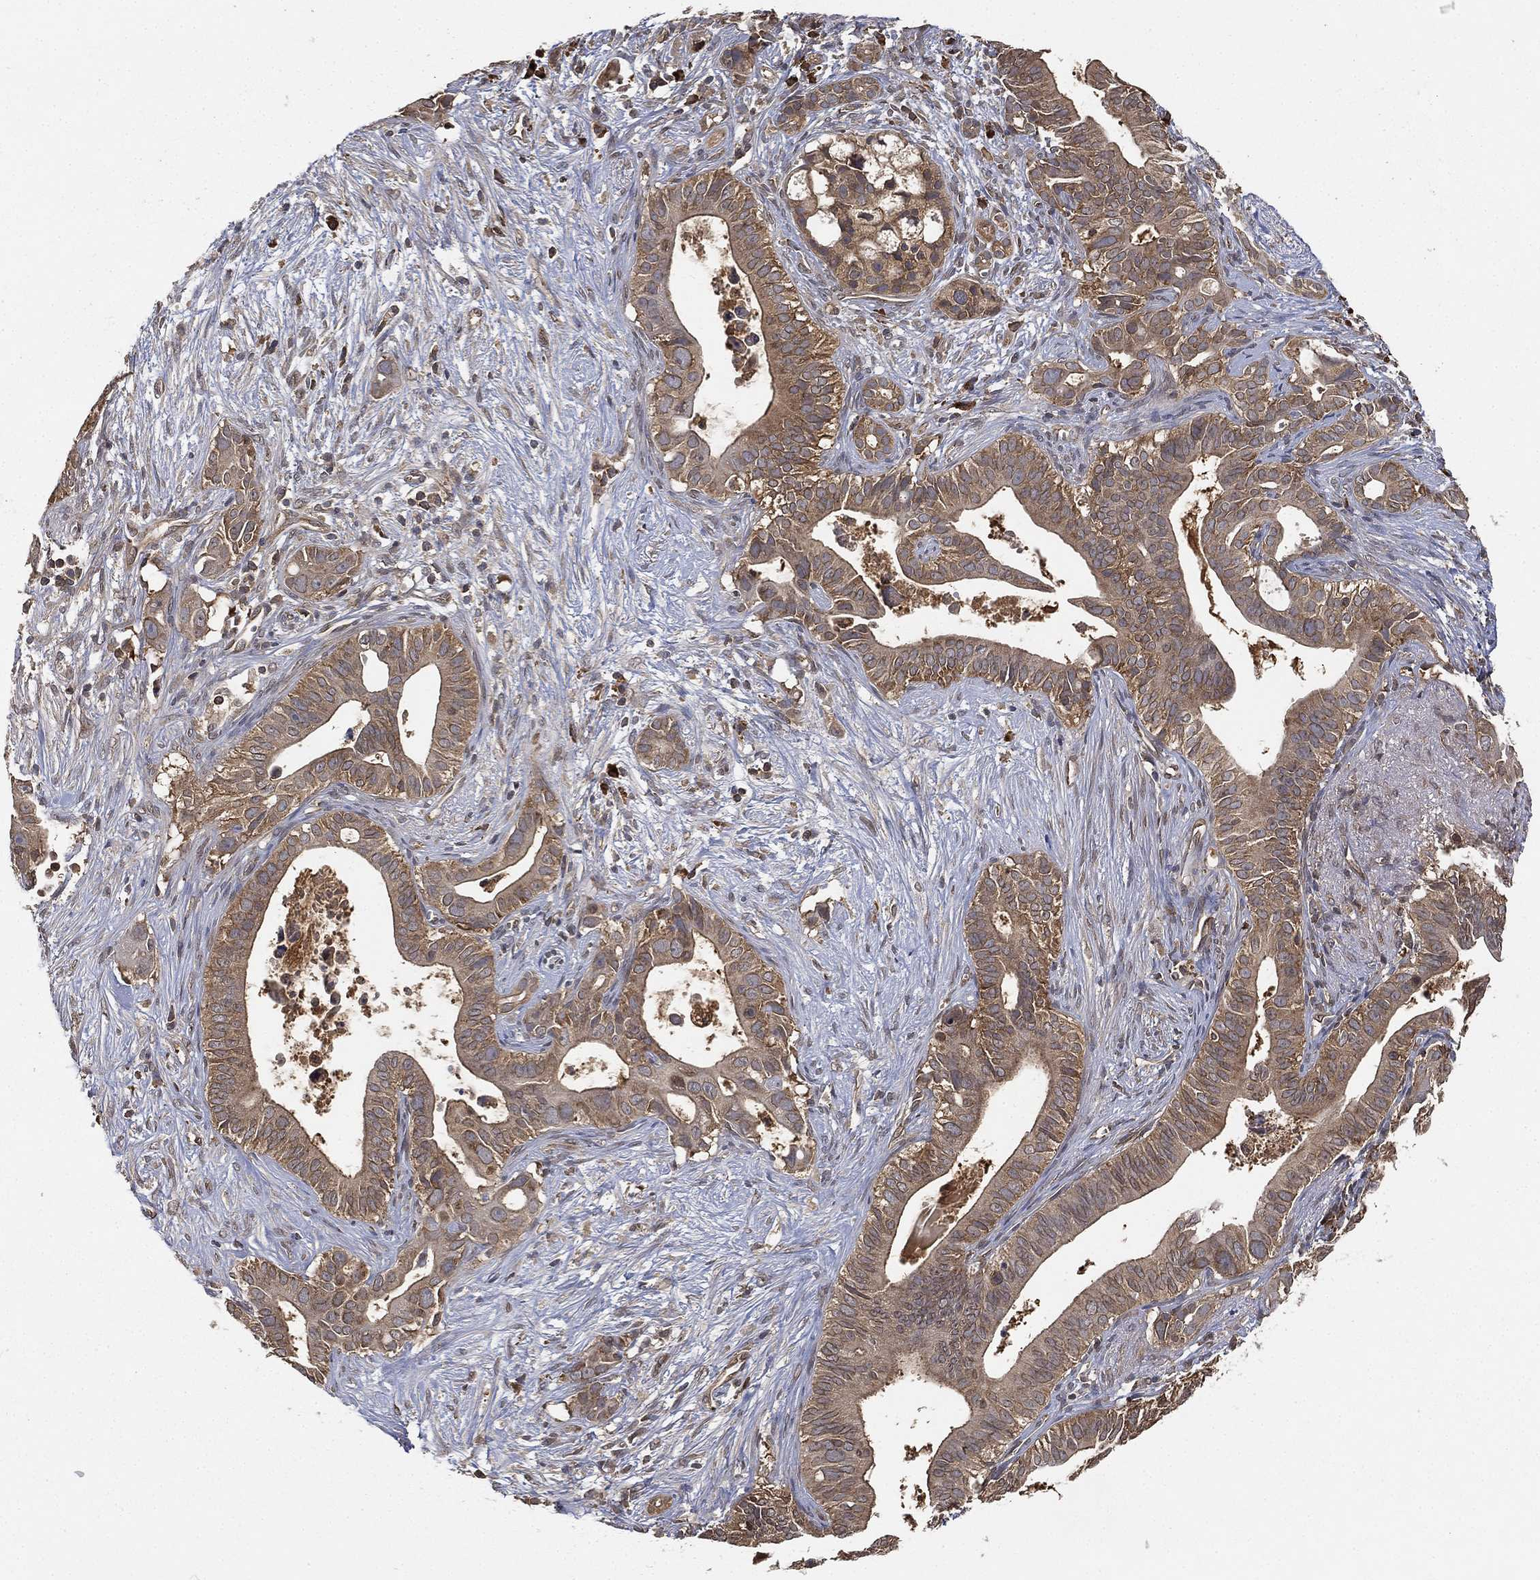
{"staining": {"intensity": "moderate", "quantity": ">75%", "location": "cytoplasmic/membranous"}, "tissue": "pancreatic cancer", "cell_type": "Tumor cells", "image_type": "cancer", "snomed": [{"axis": "morphology", "description": "Adenocarcinoma, NOS"}, {"axis": "topography", "description": "Pancreas"}], "caption": "High-magnification brightfield microscopy of pancreatic adenocarcinoma stained with DAB (3,3'-diaminobenzidine) (brown) and counterstained with hematoxylin (blue). tumor cells exhibit moderate cytoplasmic/membranous staining is seen in approximately>75% of cells.", "gene": "UBA5", "patient": {"sex": "male", "age": 61}}